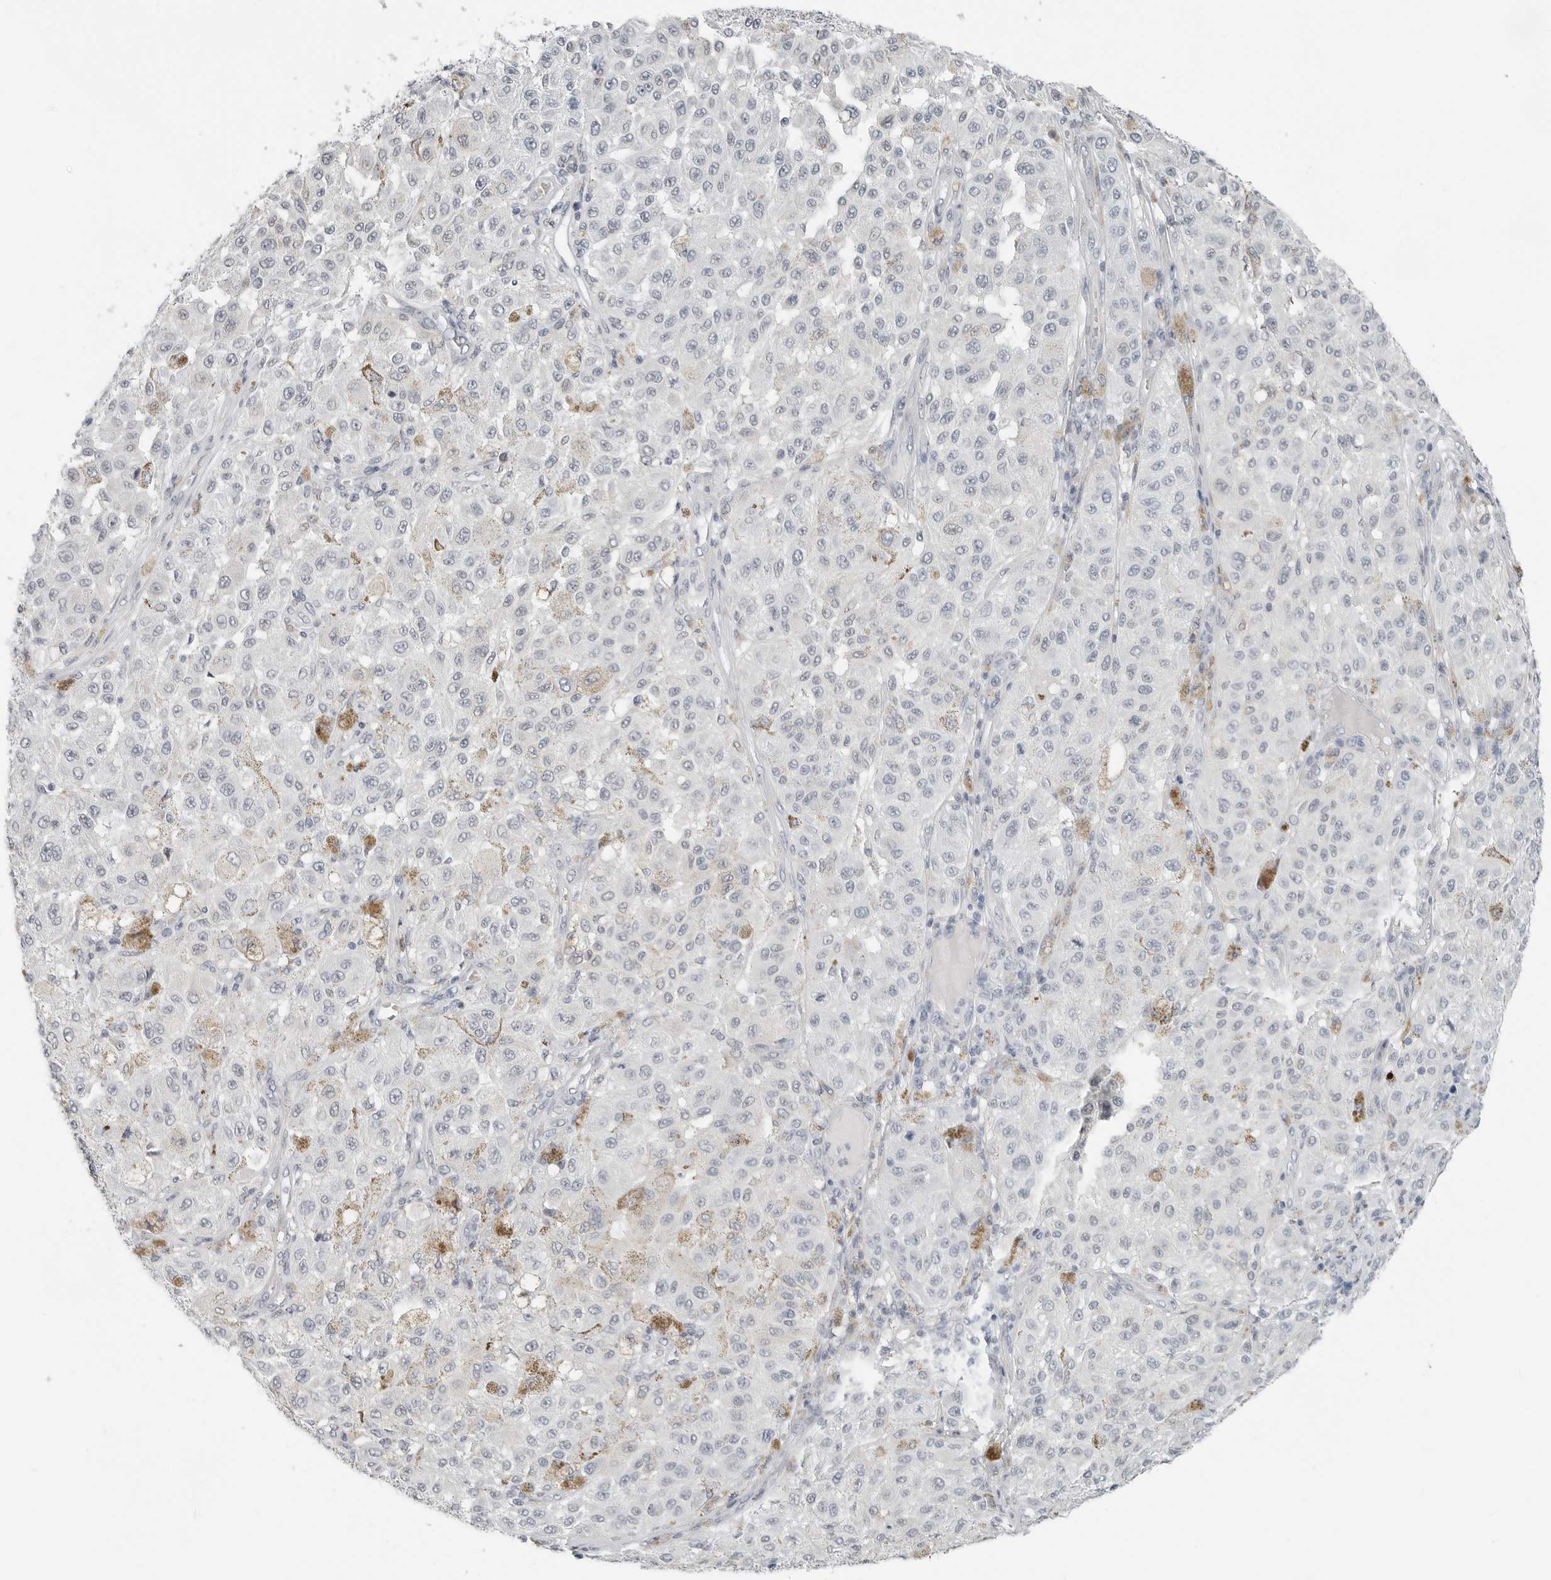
{"staining": {"intensity": "negative", "quantity": "none", "location": "none"}, "tissue": "melanoma", "cell_type": "Tumor cells", "image_type": "cancer", "snomed": [{"axis": "morphology", "description": "Malignant melanoma, NOS"}, {"axis": "topography", "description": "Skin"}], "caption": "A photomicrograph of human malignant melanoma is negative for staining in tumor cells.", "gene": "XIRP1", "patient": {"sex": "female", "age": 64}}